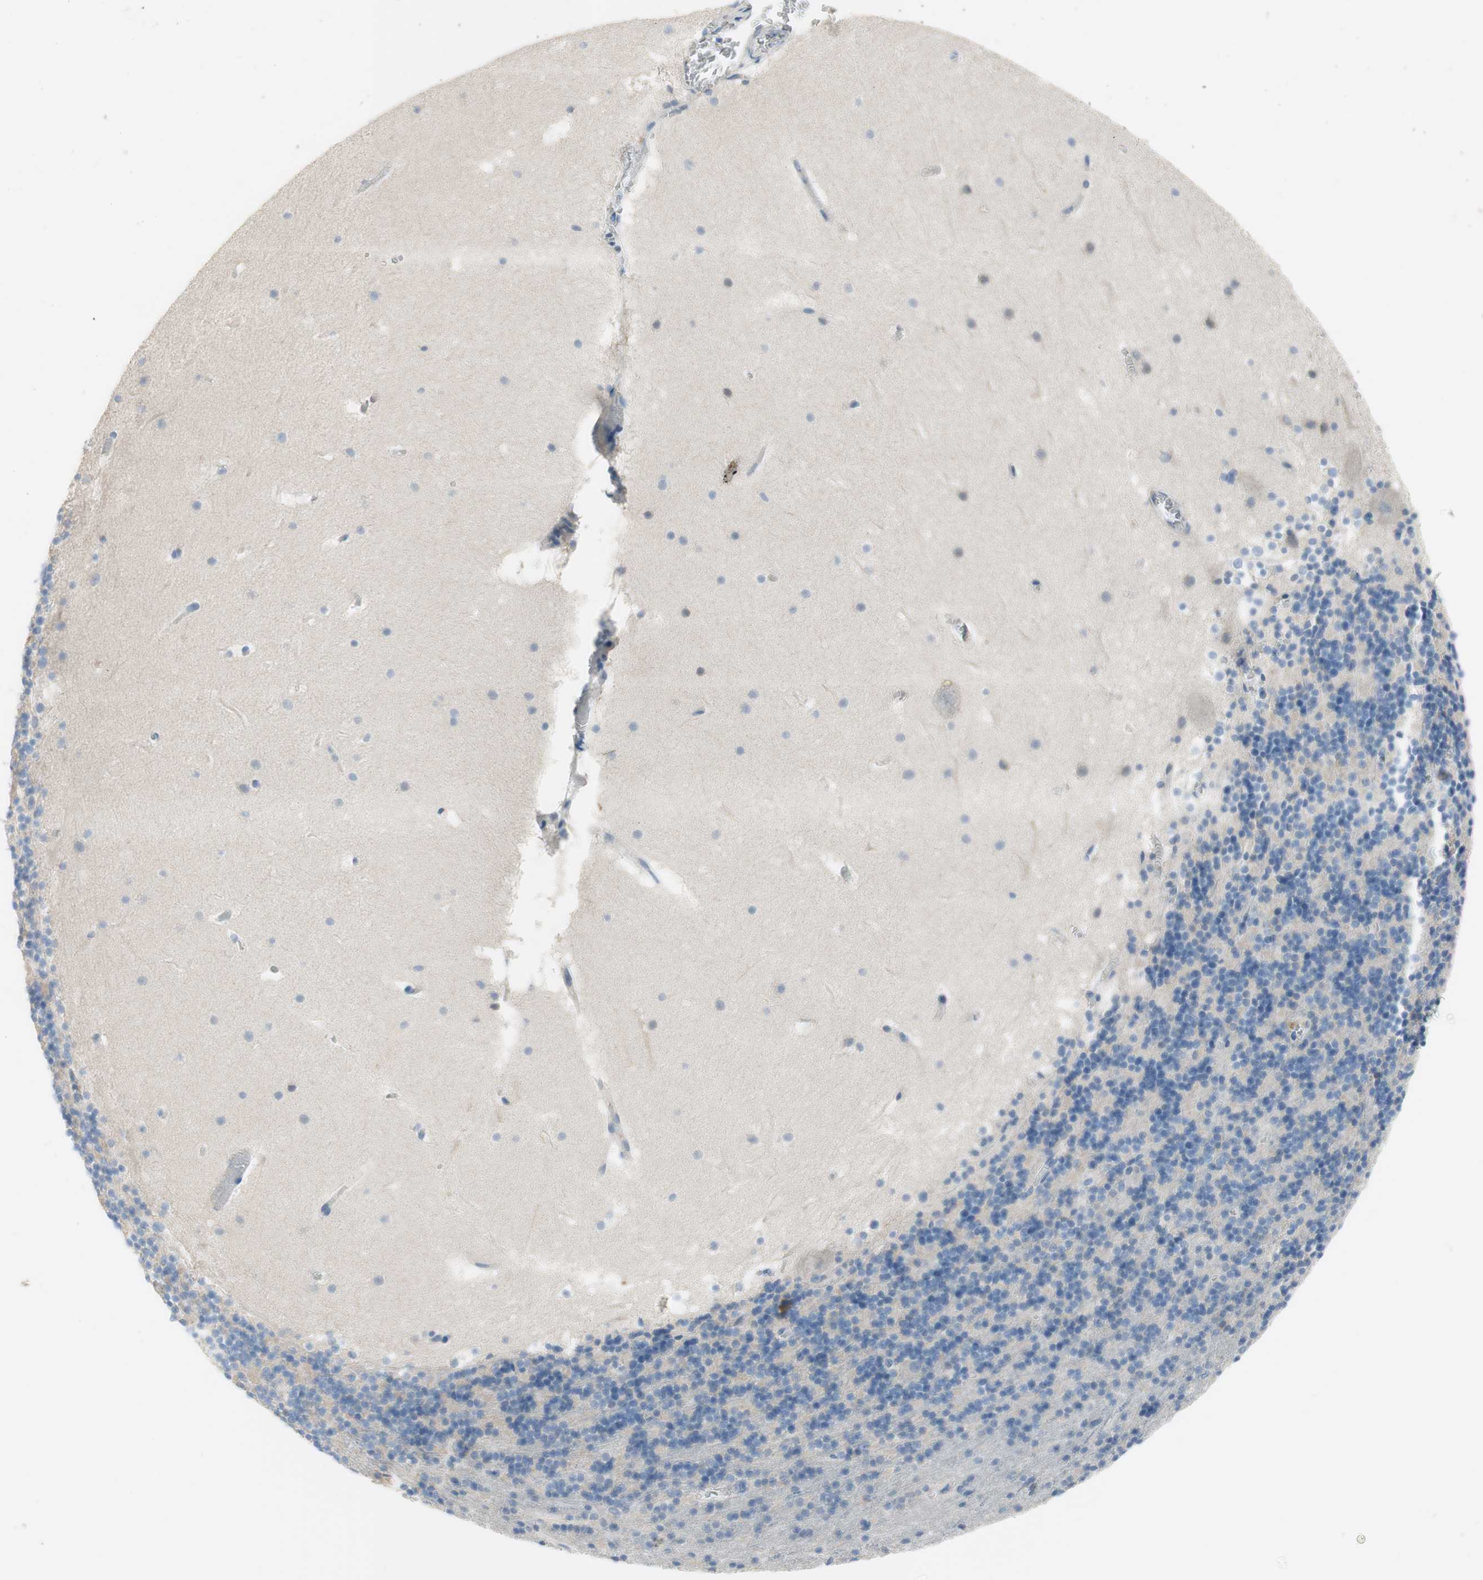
{"staining": {"intensity": "negative", "quantity": "none", "location": "none"}, "tissue": "cerebellum", "cell_type": "Cells in granular layer", "image_type": "normal", "snomed": [{"axis": "morphology", "description": "Normal tissue, NOS"}, {"axis": "topography", "description": "Cerebellum"}], "caption": "IHC photomicrograph of unremarkable human cerebellum stained for a protein (brown), which displays no positivity in cells in granular layer. Nuclei are stained in blue.", "gene": "FDFT1", "patient": {"sex": "male", "age": 45}}